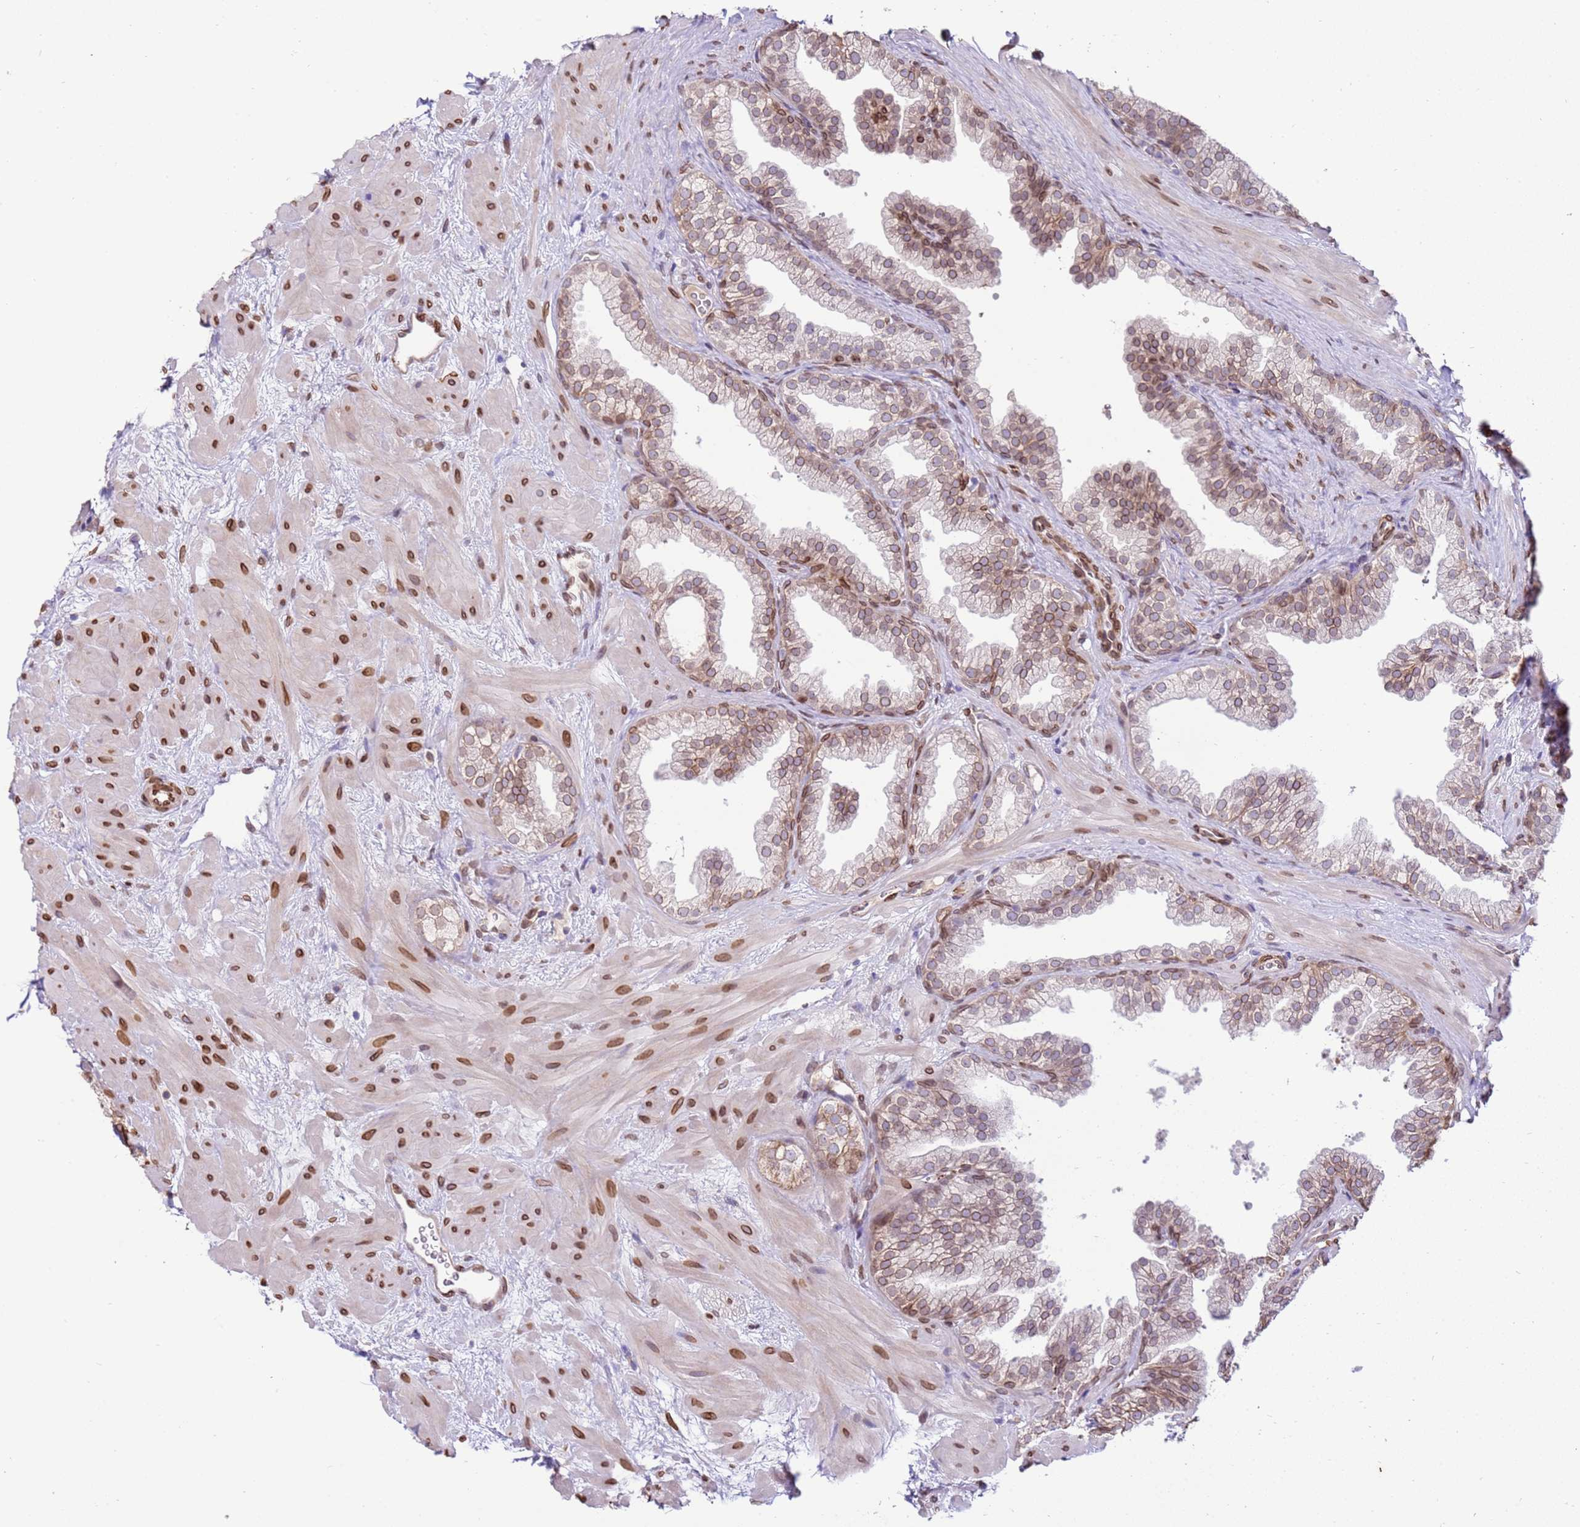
{"staining": {"intensity": "moderate", "quantity": ">75%", "location": "cytoplasmic/membranous,nuclear"}, "tissue": "prostate", "cell_type": "Glandular cells", "image_type": "normal", "snomed": [{"axis": "morphology", "description": "Normal tissue, NOS"}, {"axis": "topography", "description": "Prostate"}], "caption": "Brown immunohistochemical staining in normal human prostate demonstrates moderate cytoplasmic/membranous,nuclear staining in about >75% of glandular cells. The protein is shown in brown color, while the nuclei are stained blue.", "gene": "TMEM47", "patient": {"sex": "male", "age": 37}}